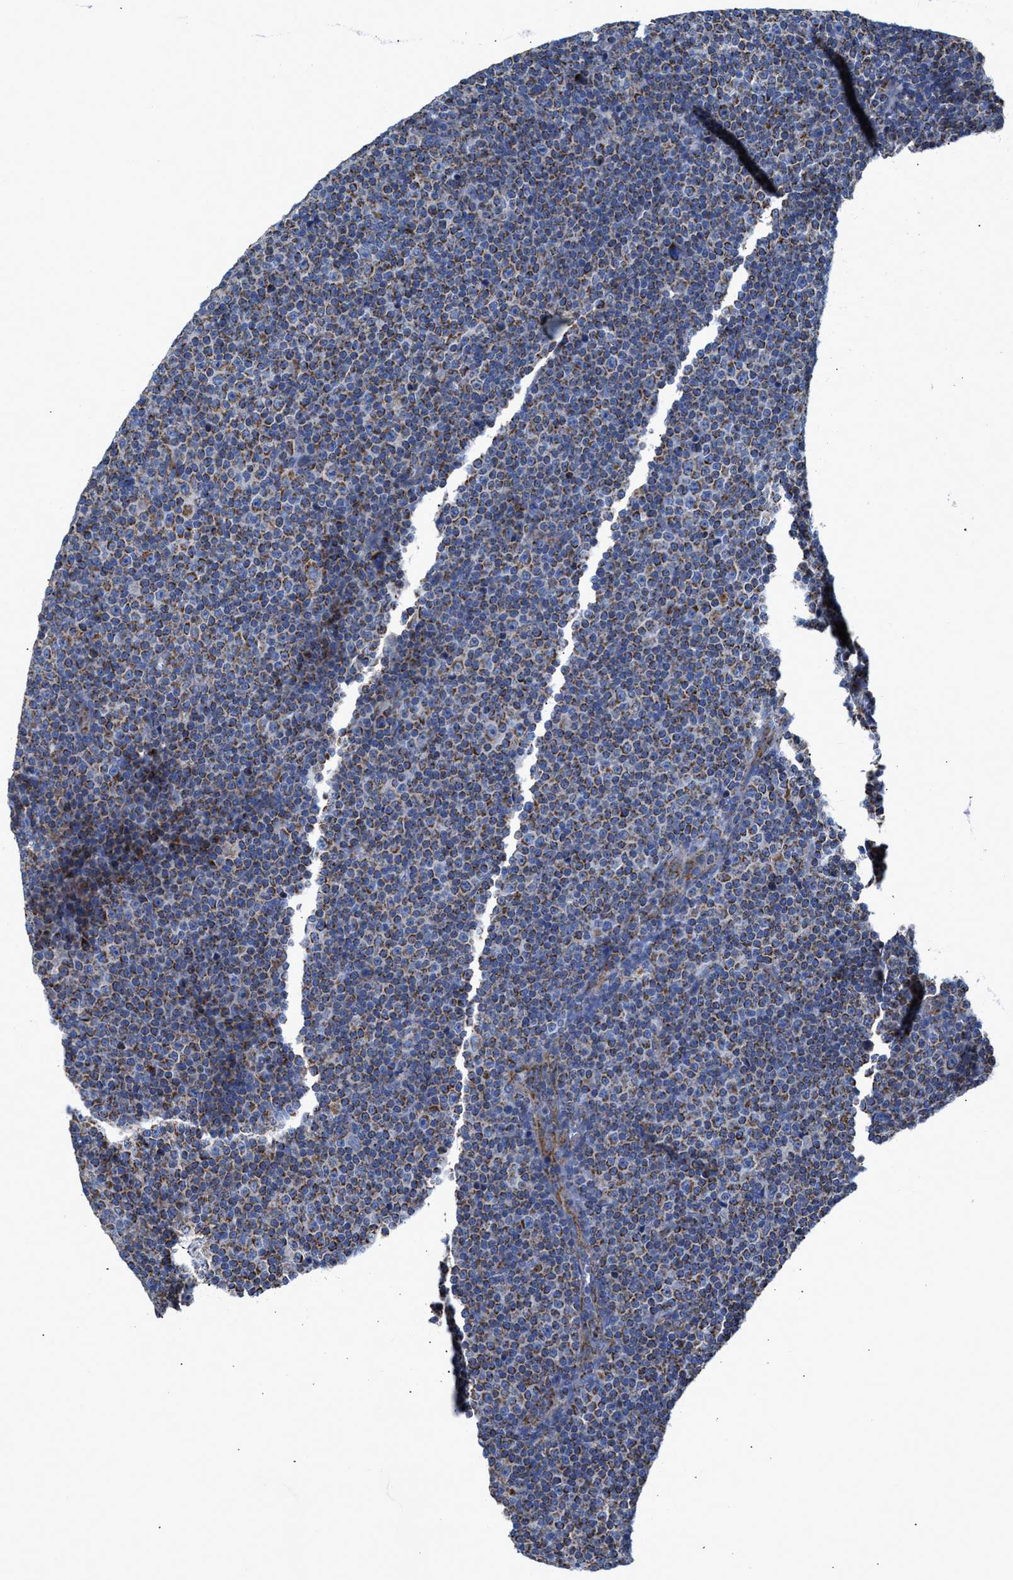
{"staining": {"intensity": "moderate", "quantity": ">75%", "location": "cytoplasmic/membranous"}, "tissue": "lymphoma", "cell_type": "Tumor cells", "image_type": "cancer", "snomed": [{"axis": "morphology", "description": "Malignant lymphoma, non-Hodgkin's type, Low grade"}, {"axis": "topography", "description": "Lymph node"}], "caption": "Protein staining displays moderate cytoplasmic/membranous staining in about >75% of tumor cells in lymphoma.", "gene": "MECR", "patient": {"sex": "female", "age": 67}}